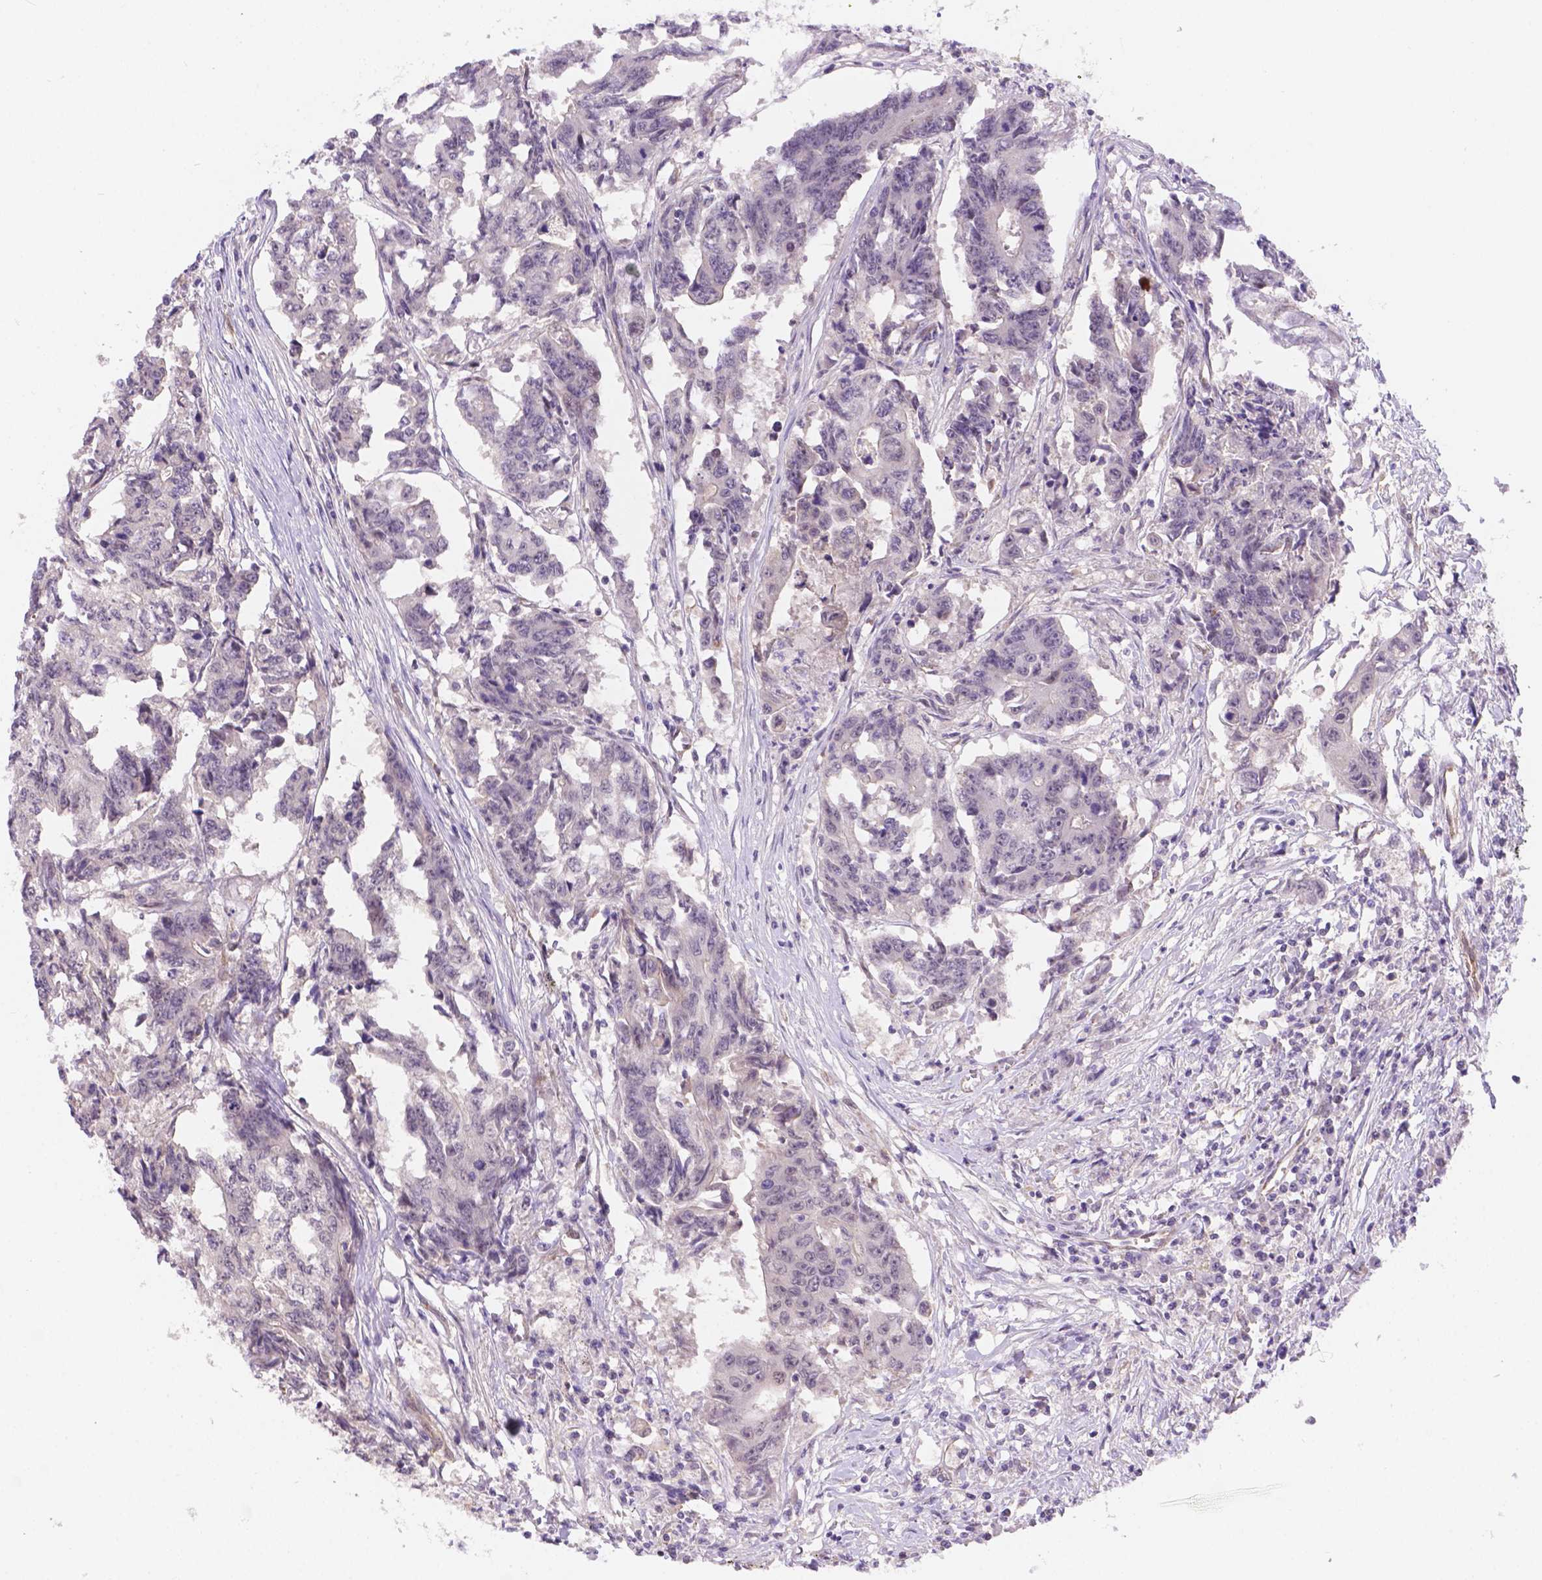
{"staining": {"intensity": "negative", "quantity": "none", "location": "none"}, "tissue": "colorectal cancer", "cell_type": "Tumor cells", "image_type": "cancer", "snomed": [{"axis": "morphology", "description": "Adenocarcinoma, NOS"}, {"axis": "topography", "description": "Rectum"}], "caption": "Tumor cells are negative for protein expression in human colorectal cancer (adenocarcinoma). (DAB IHC visualized using brightfield microscopy, high magnification).", "gene": "NXPE2", "patient": {"sex": "male", "age": 54}}